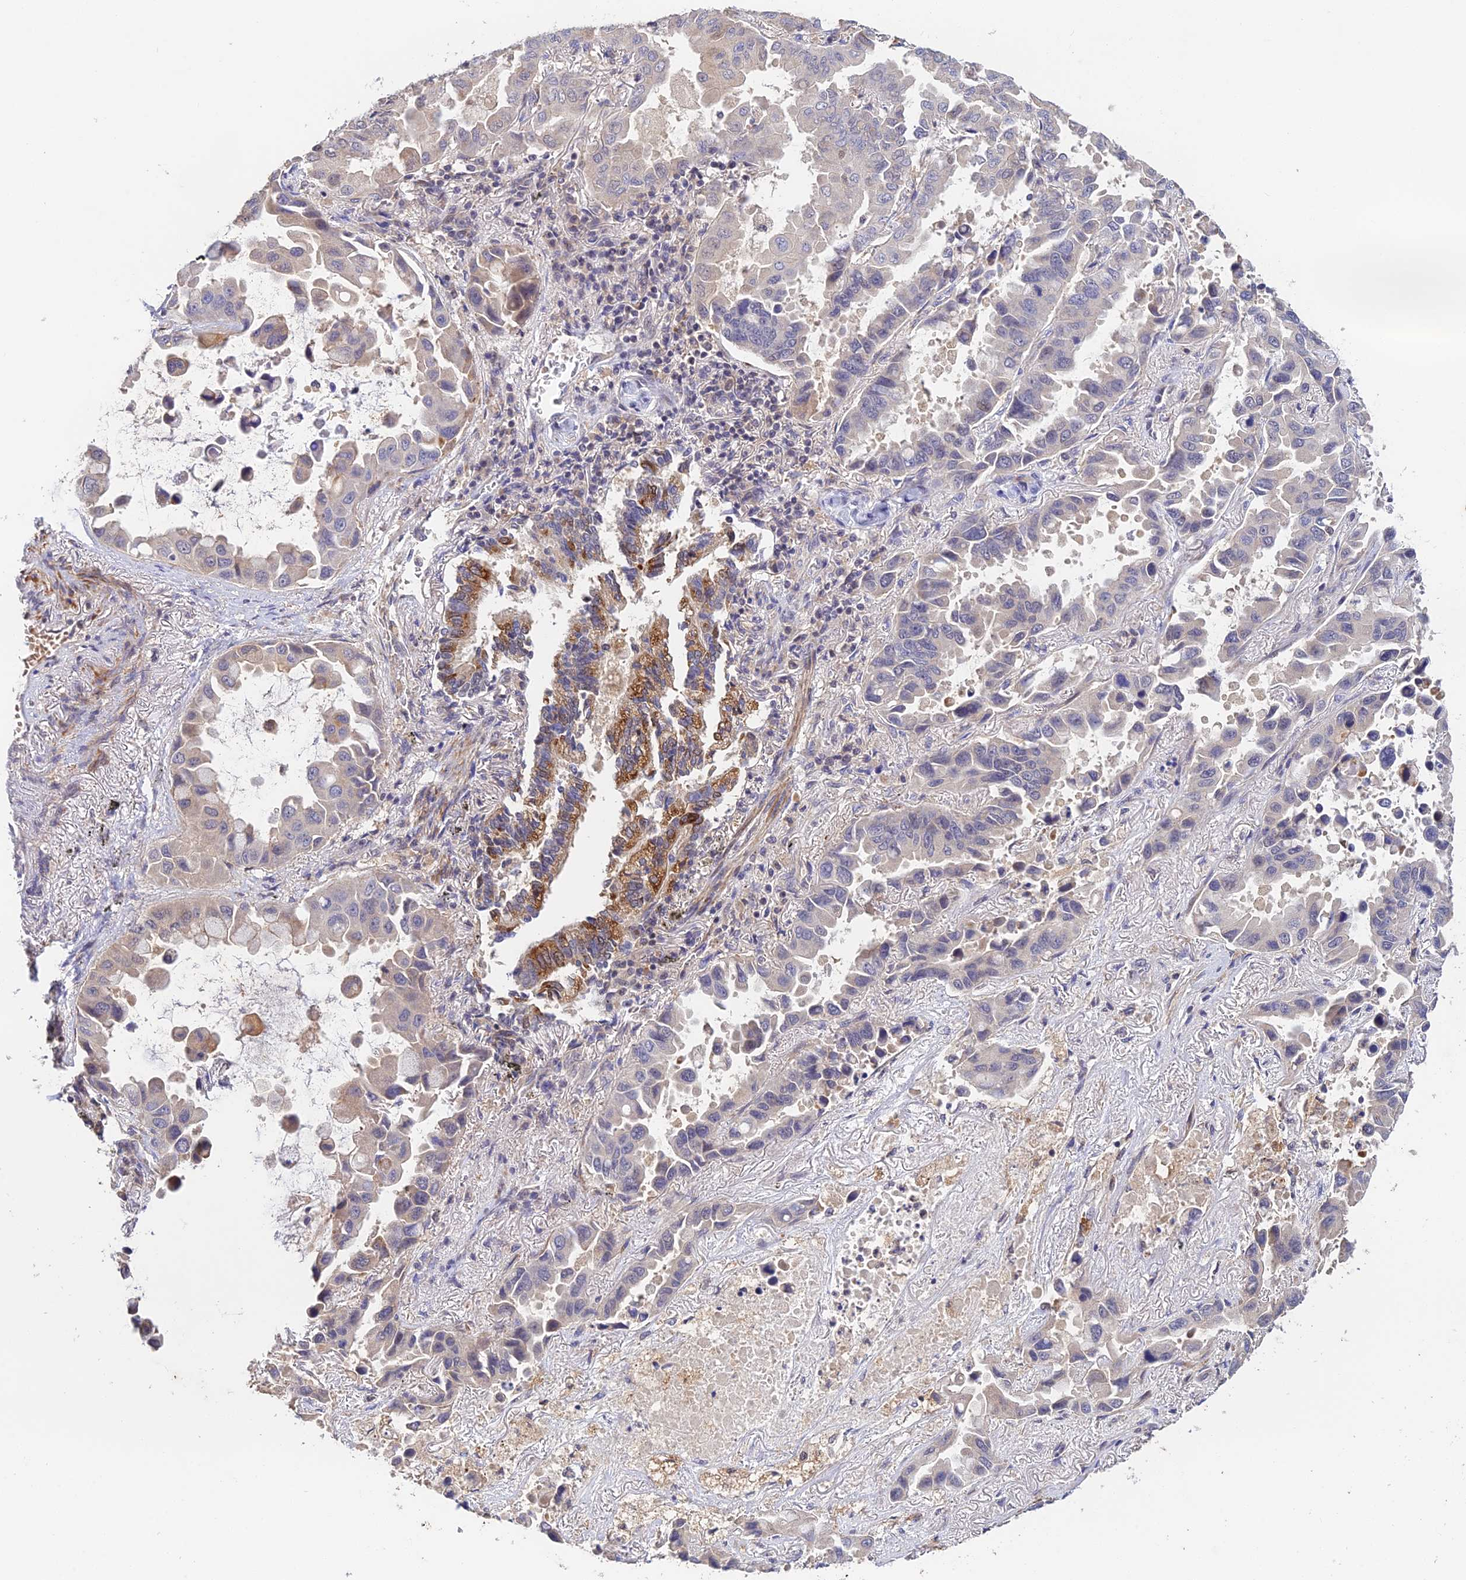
{"staining": {"intensity": "negative", "quantity": "none", "location": "none"}, "tissue": "lung cancer", "cell_type": "Tumor cells", "image_type": "cancer", "snomed": [{"axis": "morphology", "description": "Adenocarcinoma, NOS"}, {"axis": "topography", "description": "Lung"}], "caption": "Immunohistochemistry (IHC) of lung cancer displays no positivity in tumor cells. (DAB immunohistochemistry with hematoxylin counter stain).", "gene": "CWH43", "patient": {"sex": "male", "age": 64}}